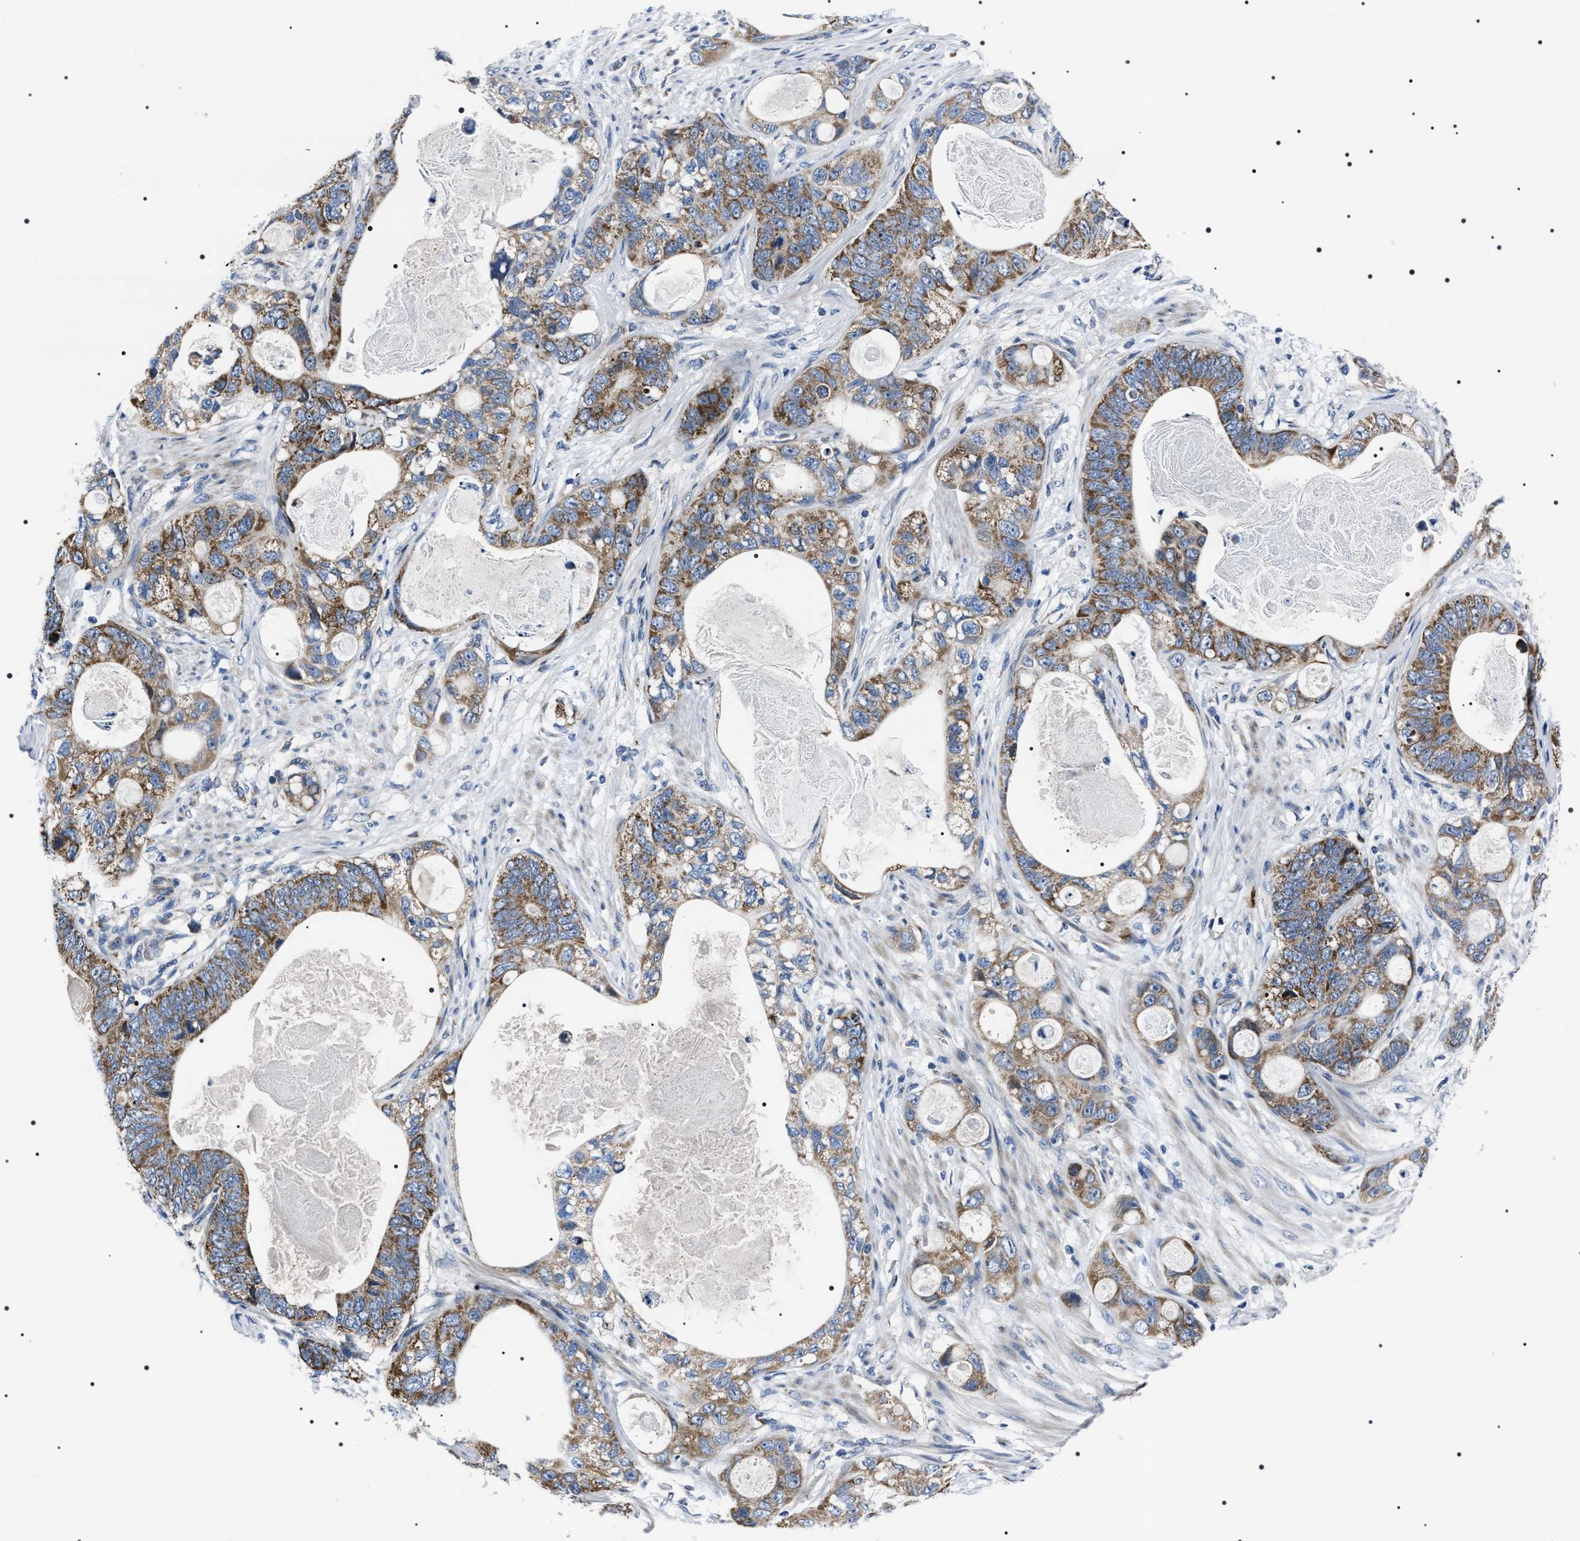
{"staining": {"intensity": "moderate", "quantity": ">75%", "location": "cytoplasmic/membranous"}, "tissue": "stomach cancer", "cell_type": "Tumor cells", "image_type": "cancer", "snomed": [{"axis": "morphology", "description": "Normal tissue, NOS"}, {"axis": "morphology", "description": "Adenocarcinoma, NOS"}, {"axis": "topography", "description": "Stomach"}], "caption": "DAB (3,3'-diaminobenzidine) immunohistochemical staining of stomach adenocarcinoma reveals moderate cytoplasmic/membranous protein expression in about >75% of tumor cells.", "gene": "NTMT1", "patient": {"sex": "female", "age": 89}}